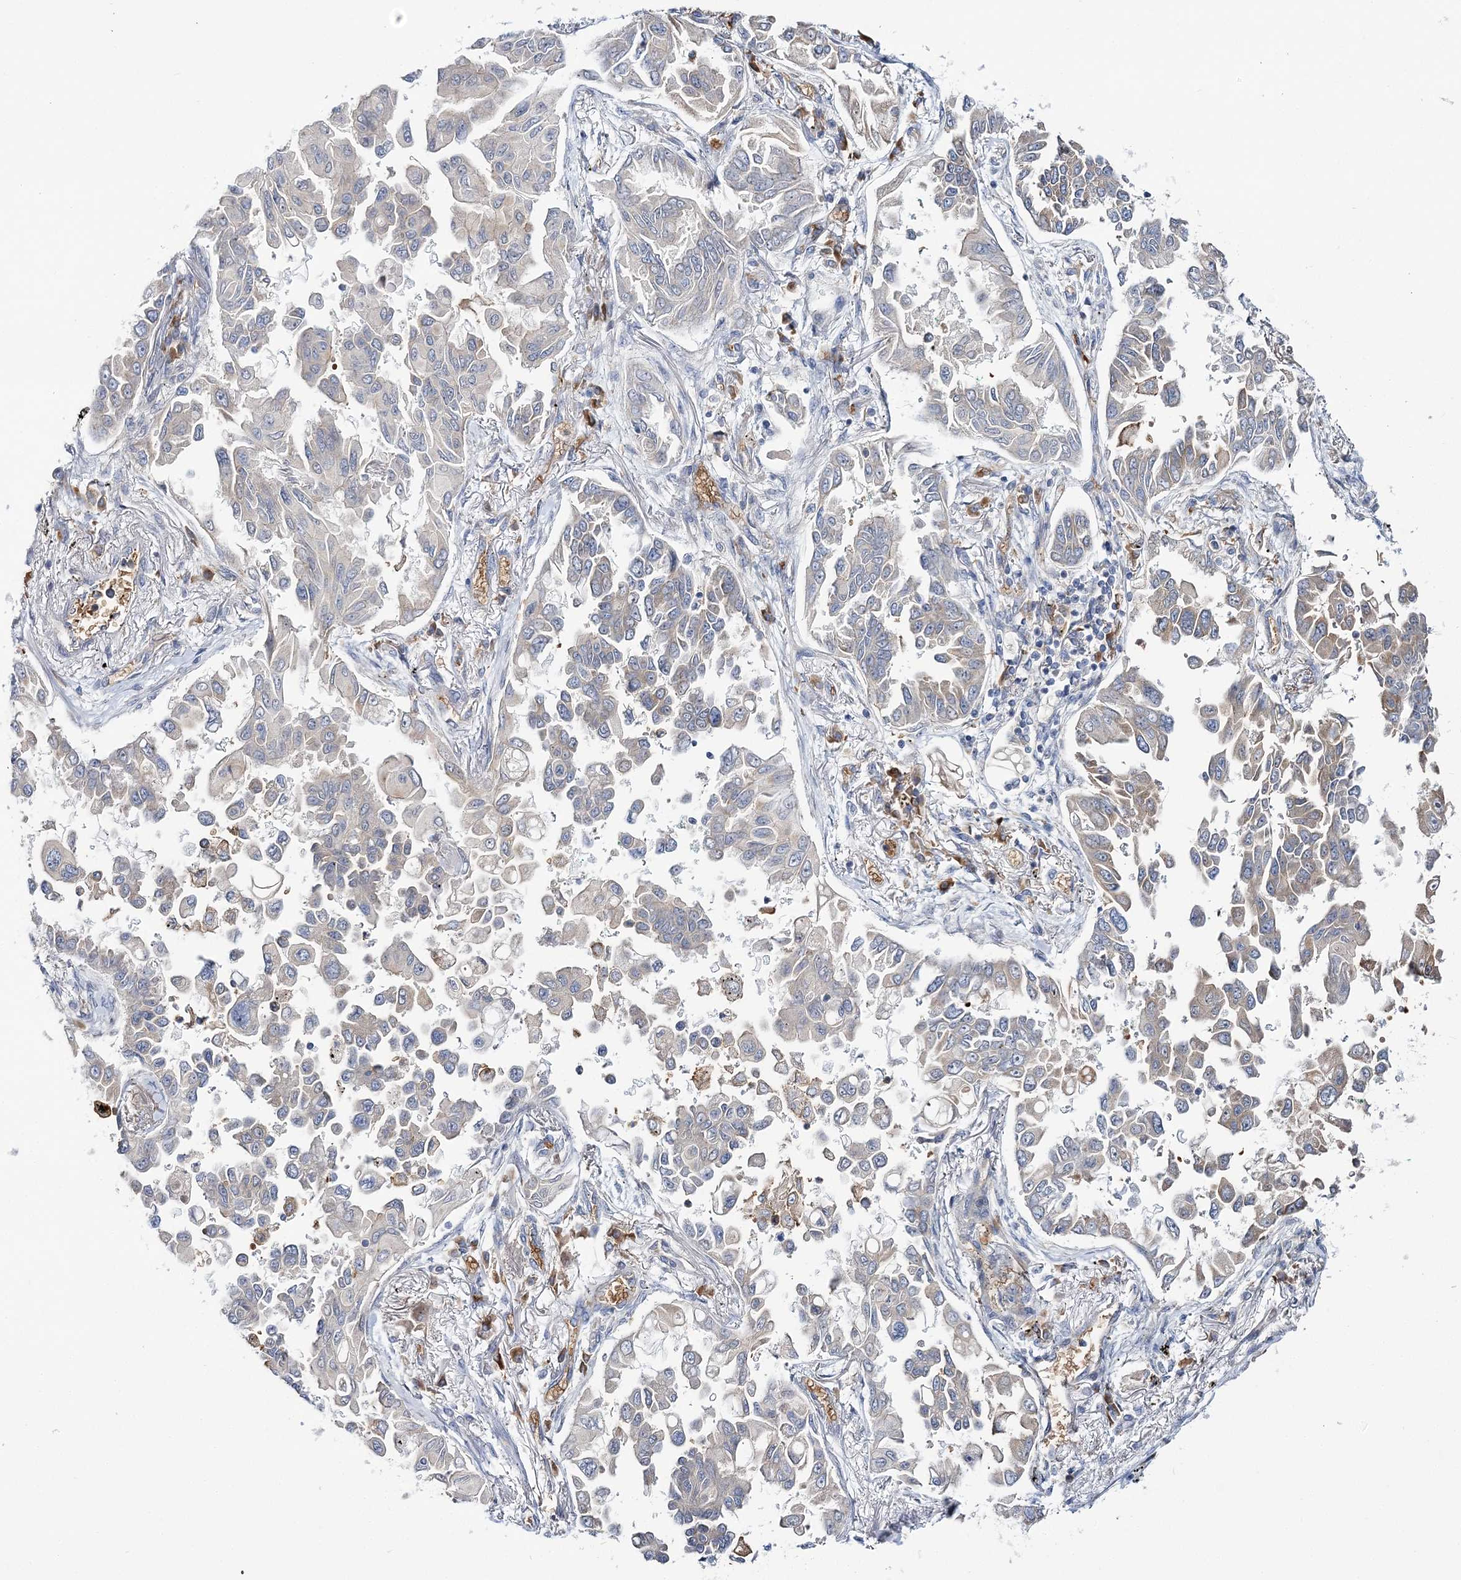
{"staining": {"intensity": "negative", "quantity": "none", "location": "none"}, "tissue": "lung cancer", "cell_type": "Tumor cells", "image_type": "cancer", "snomed": [{"axis": "morphology", "description": "Adenocarcinoma, NOS"}, {"axis": "topography", "description": "Lung"}], "caption": "High magnification brightfield microscopy of adenocarcinoma (lung) stained with DAB (brown) and counterstained with hematoxylin (blue): tumor cells show no significant staining. The staining is performed using DAB (3,3'-diaminobenzidine) brown chromogen with nuclei counter-stained in using hematoxylin.", "gene": "ATP11B", "patient": {"sex": "female", "age": 67}}